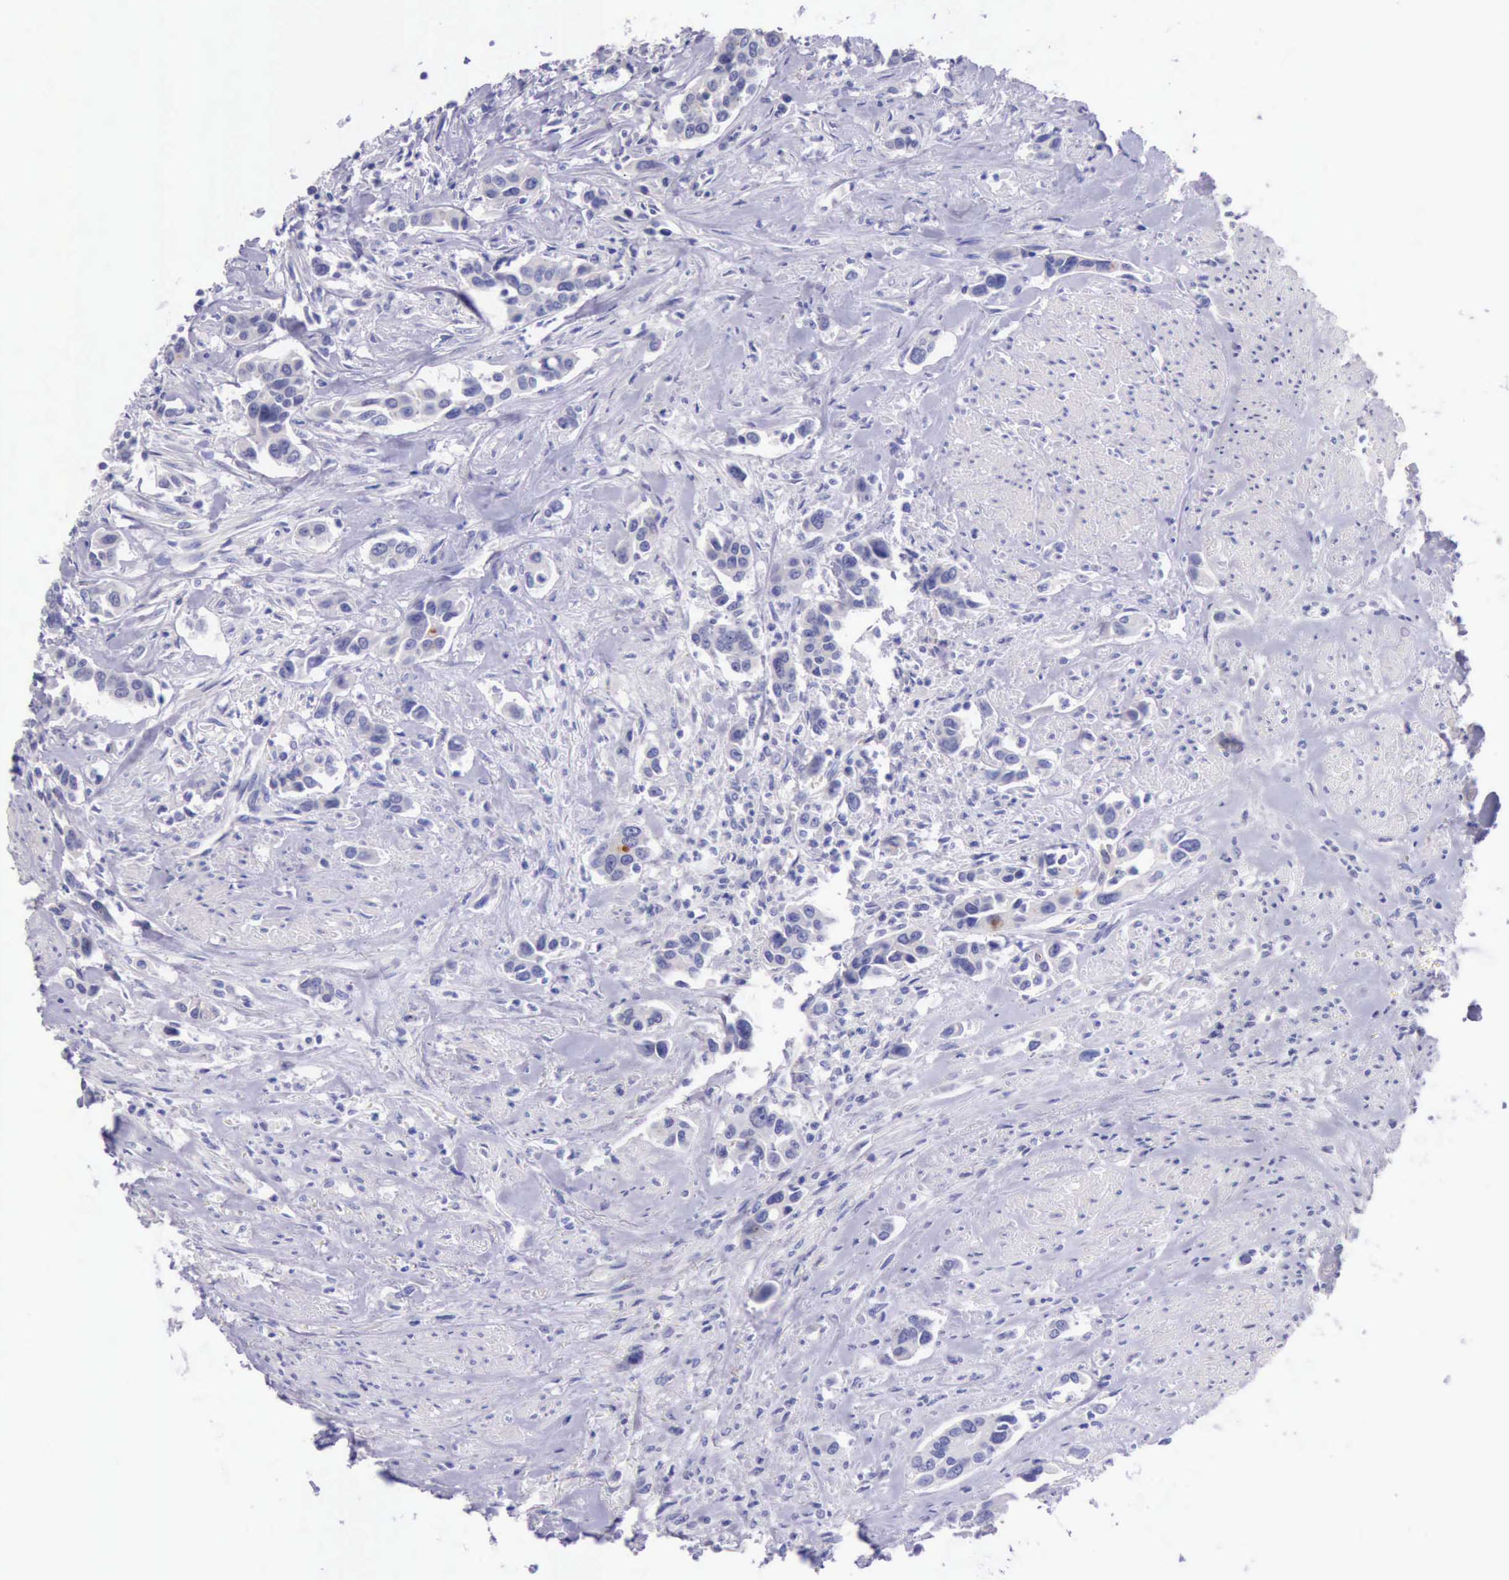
{"staining": {"intensity": "negative", "quantity": "none", "location": "none"}, "tissue": "urothelial cancer", "cell_type": "Tumor cells", "image_type": "cancer", "snomed": [{"axis": "morphology", "description": "Urothelial carcinoma, High grade"}, {"axis": "topography", "description": "Urinary bladder"}], "caption": "The IHC histopathology image has no significant expression in tumor cells of high-grade urothelial carcinoma tissue.", "gene": "LRFN5", "patient": {"sex": "male", "age": 86}}